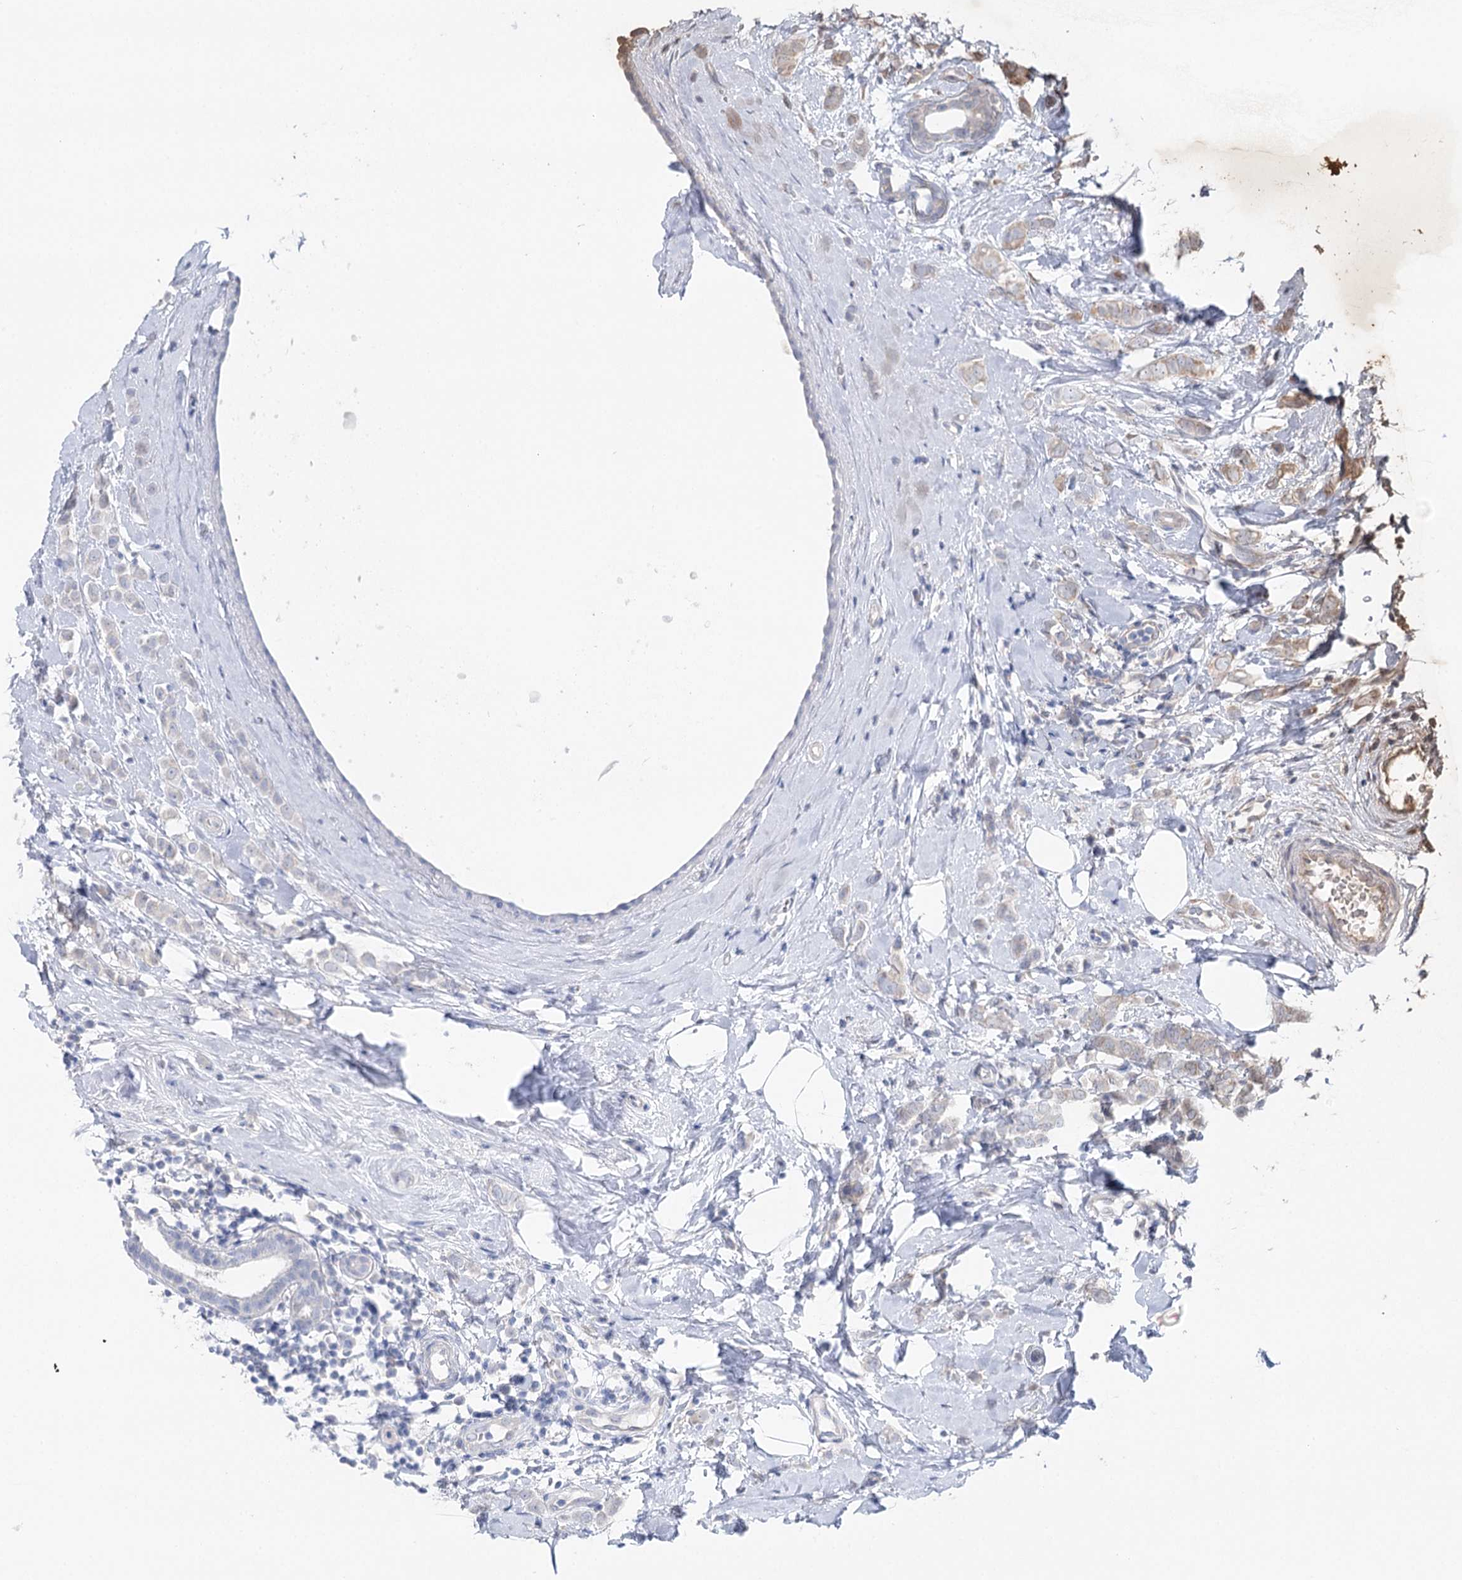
{"staining": {"intensity": "weak", "quantity": "<25%", "location": "cytoplasmic/membranous"}, "tissue": "breast cancer", "cell_type": "Tumor cells", "image_type": "cancer", "snomed": [{"axis": "morphology", "description": "Lobular carcinoma"}, {"axis": "topography", "description": "Breast"}], "caption": "Immunohistochemistry (IHC) photomicrograph of neoplastic tissue: lobular carcinoma (breast) stained with DAB demonstrates no significant protein positivity in tumor cells. (Stains: DAB (3,3'-diaminobenzidine) immunohistochemistry with hematoxylin counter stain, Microscopy: brightfield microscopy at high magnification).", "gene": "CSN3", "patient": {"sex": "female", "age": 47}}